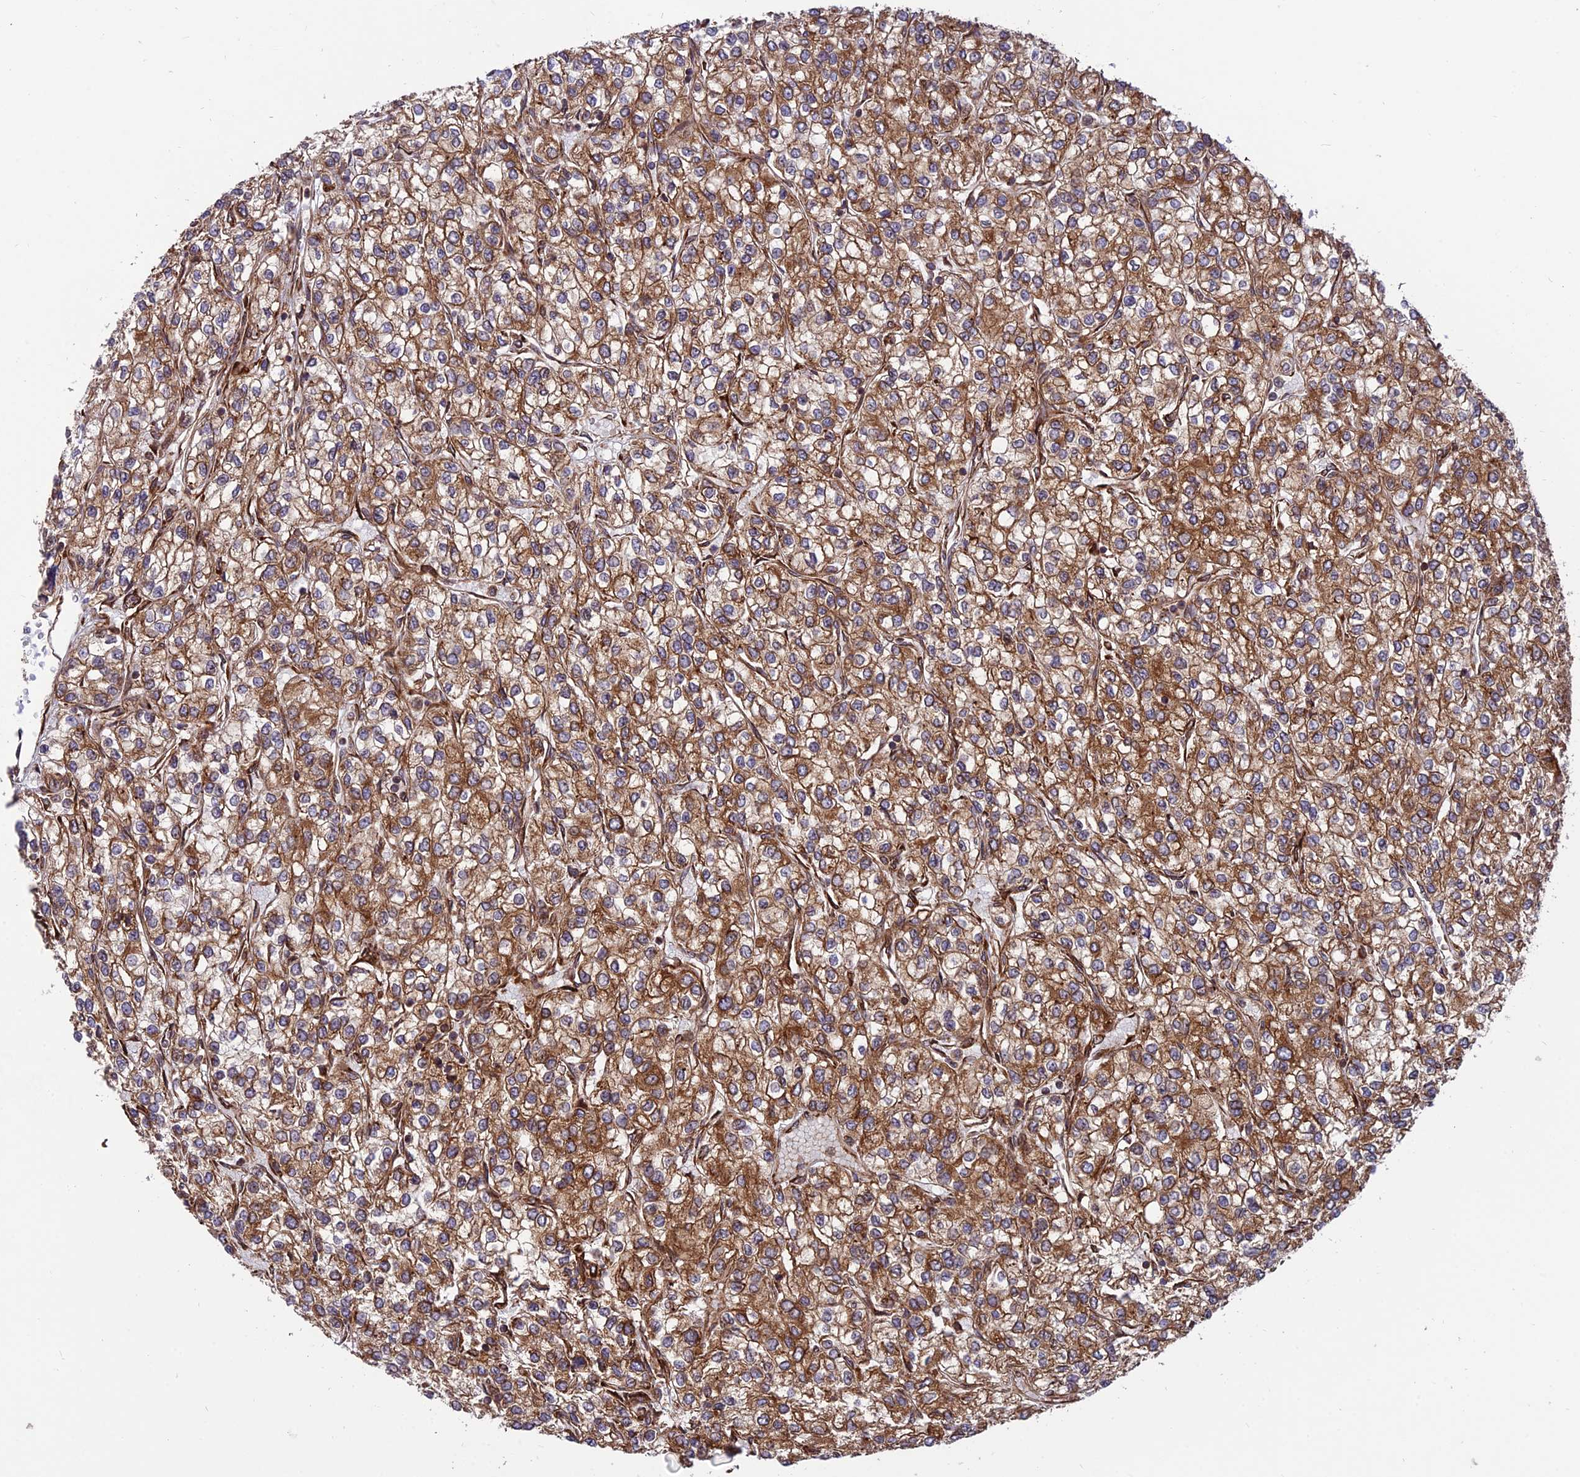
{"staining": {"intensity": "moderate", "quantity": ">75%", "location": "cytoplasmic/membranous"}, "tissue": "renal cancer", "cell_type": "Tumor cells", "image_type": "cancer", "snomed": [{"axis": "morphology", "description": "Adenocarcinoma, NOS"}, {"axis": "topography", "description": "Kidney"}], "caption": "Moderate cytoplasmic/membranous protein staining is seen in about >75% of tumor cells in renal adenocarcinoma.", "gene": "CRTAP", "patient": {"sex": "male", "age": 80}}